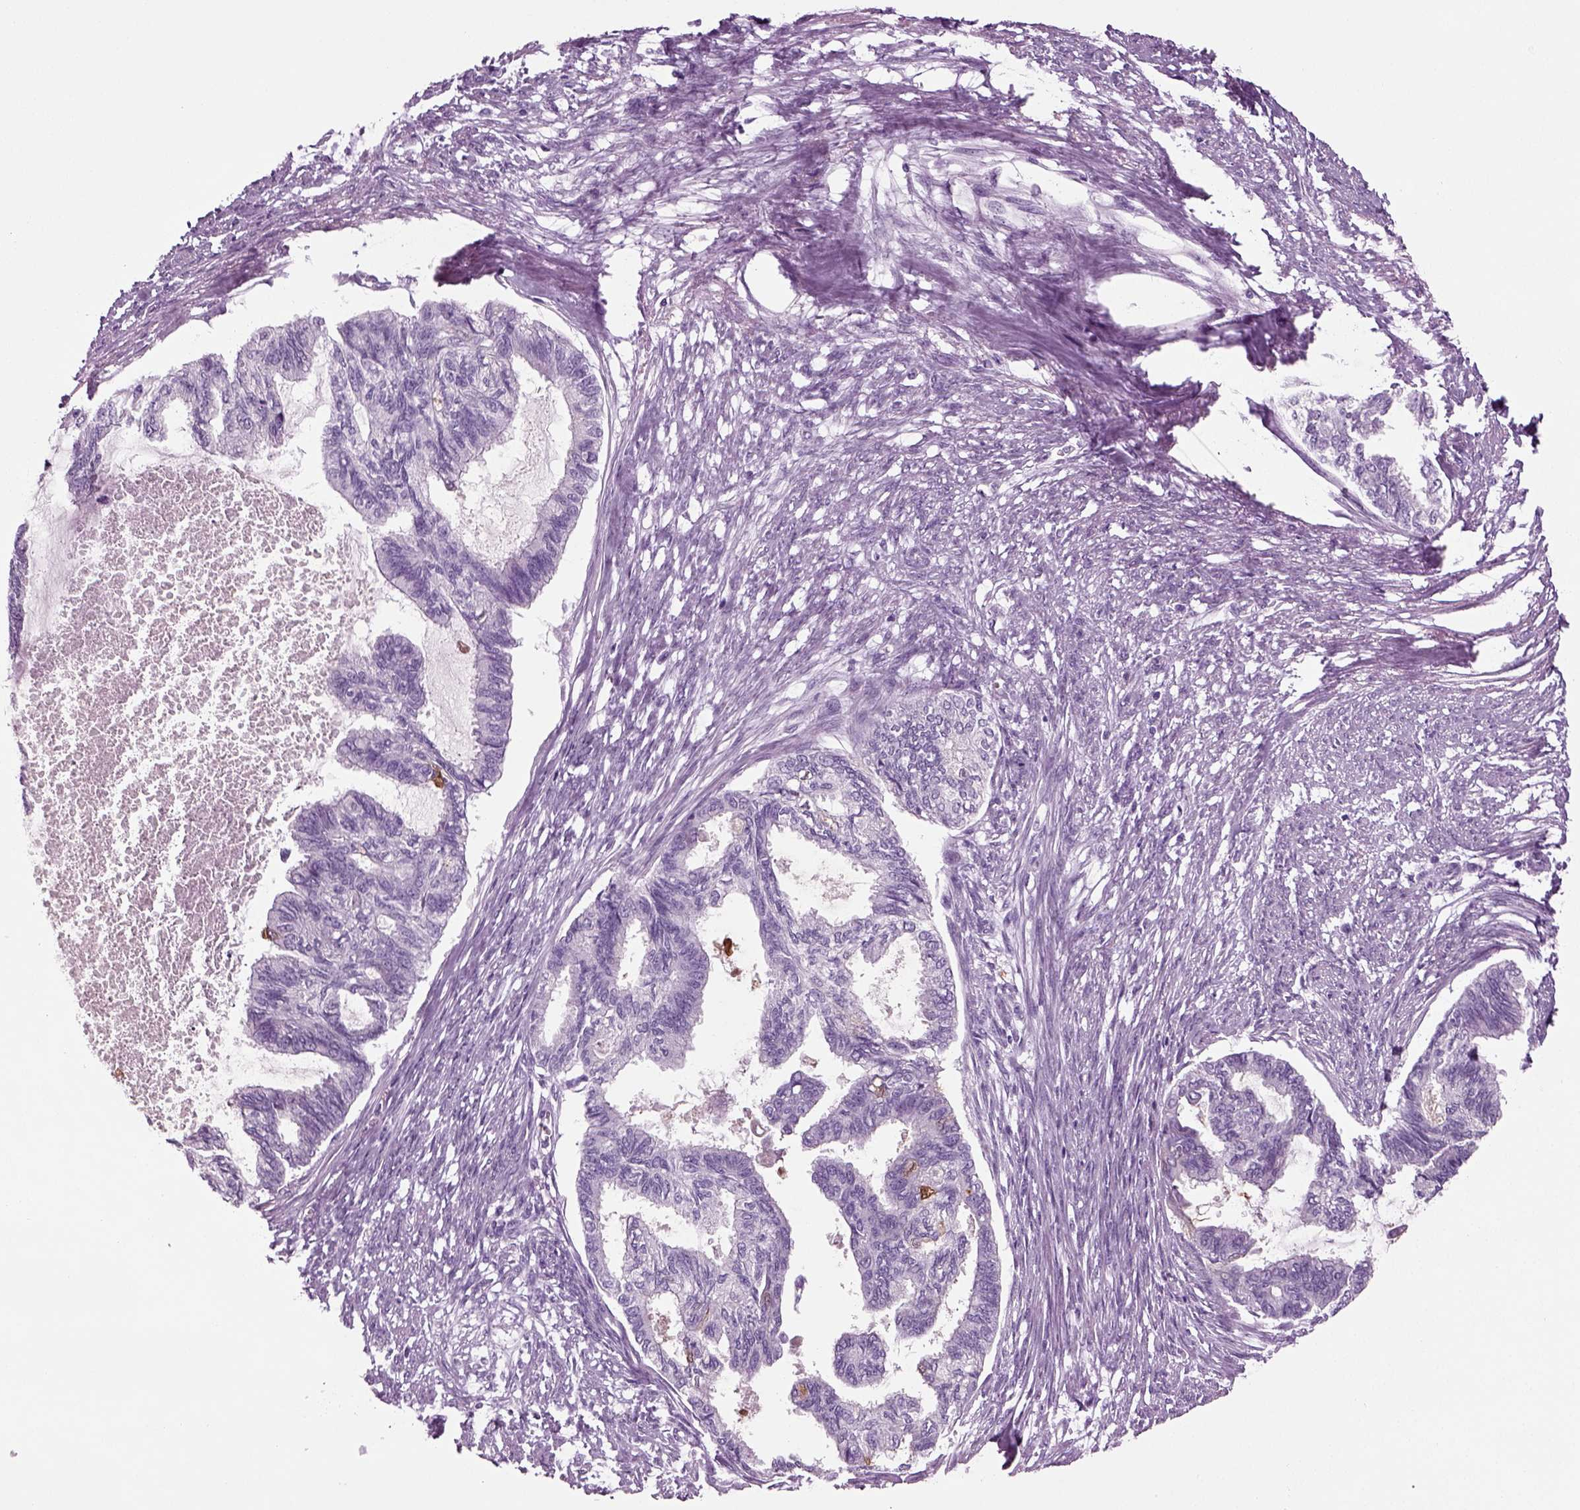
{"staining": {"intensity": "negative", "quantity": "none", "location": "none"}, "tissue": "endometrial cancer", "cell_type": "Tumor cells", "image_type": "cancer", "snomed": [{"axis": "morphology", "description": "Adenocarcinoma, NOS"}, {"axis": "topography", "description": "Endometrium"}], "caption": "Protein analysis of endometrial cancer (adenocarcinoma) exhibits no significant staining in tumor cells.", "gene": "CRABP1", "patient": {"sex": "female", "age": 86}}